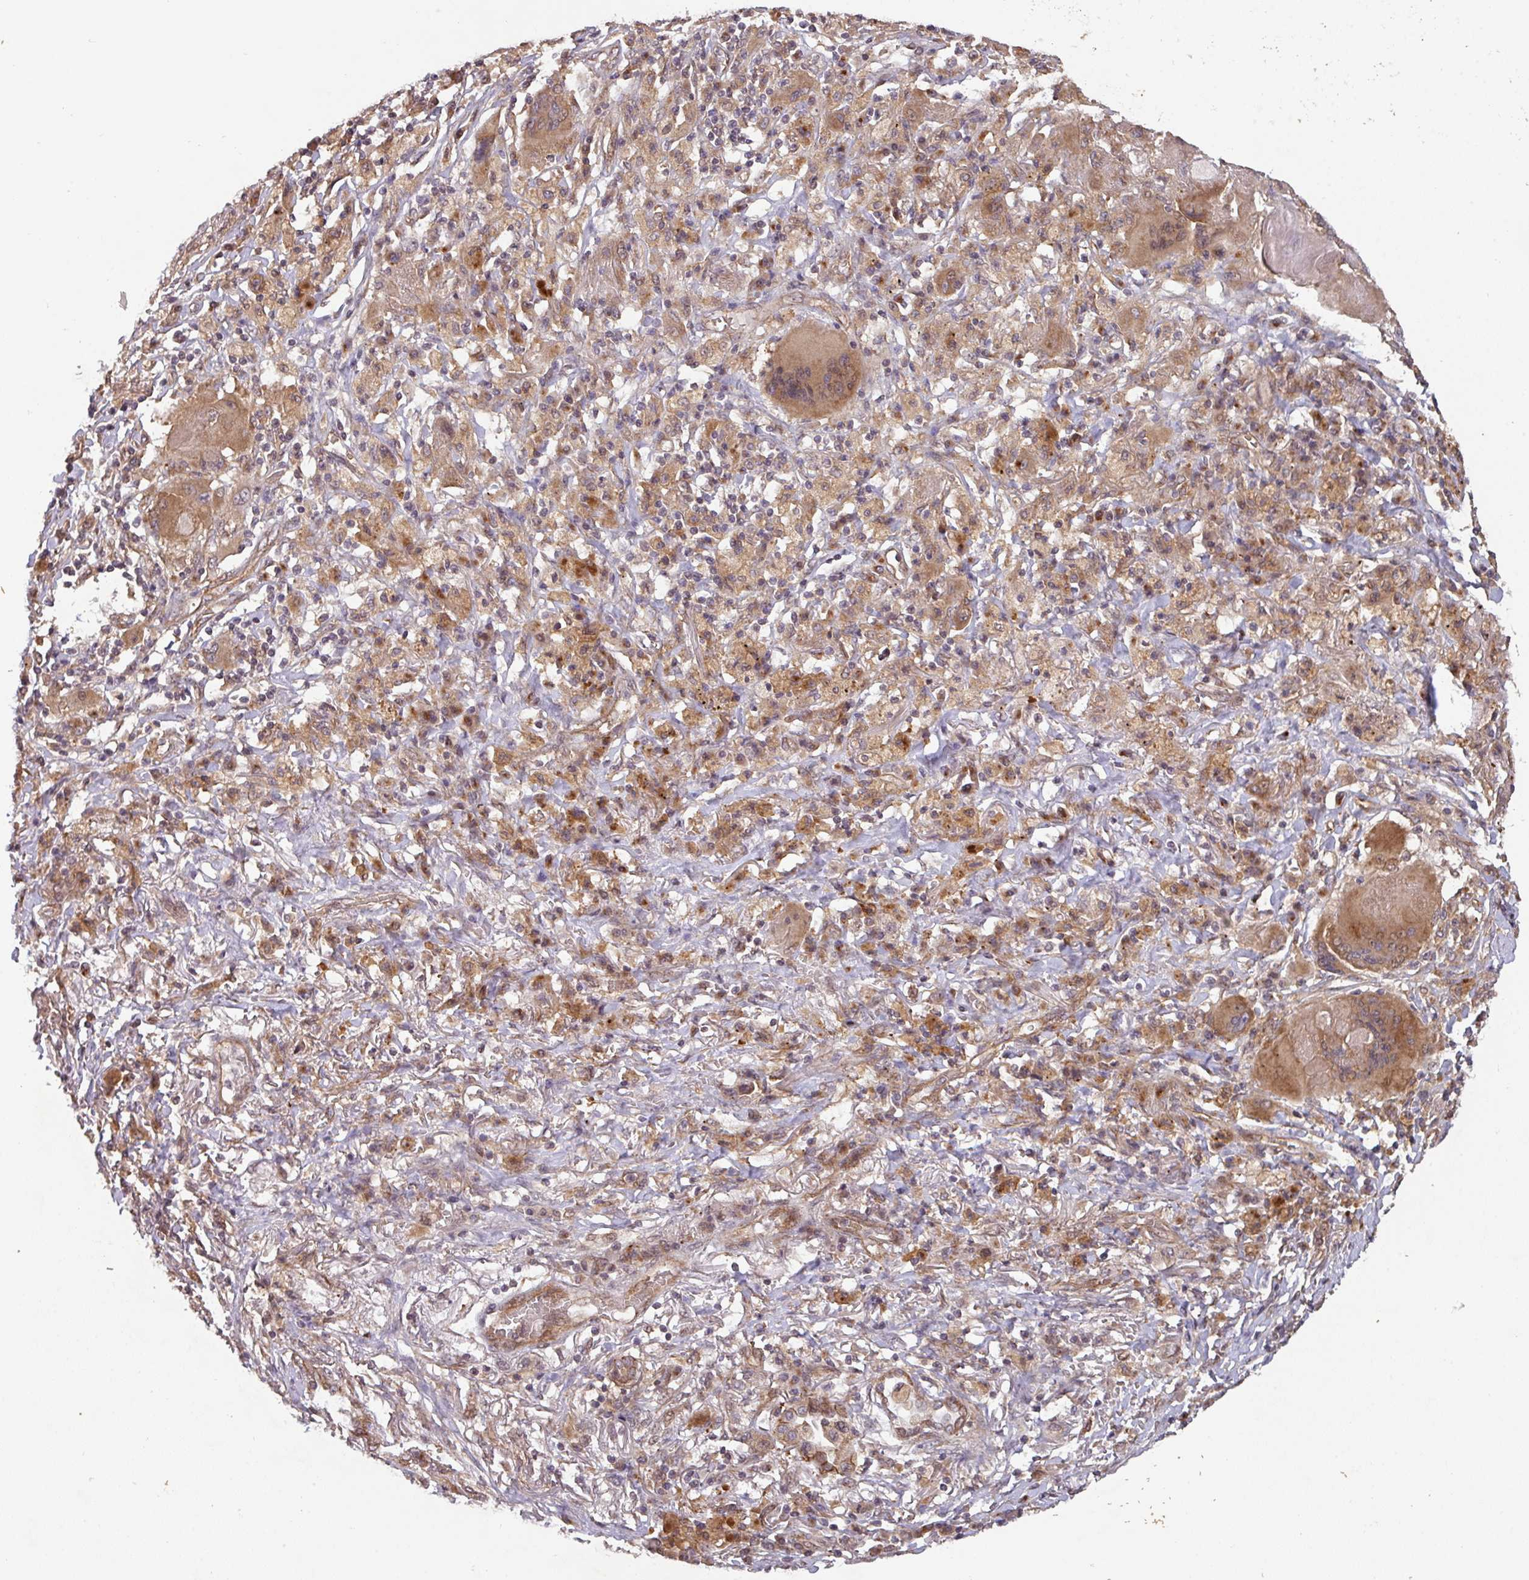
{"staining": {"intensity": "moderate", "quantity": ">75%", "location": "cytoplasmic/membranous"}, "tissue": "lung cancer", "cell_type": "Tumor cells", "image_type": "cancer", "snomed": [{"axis": "morphology", "description": "Squamous cell carcinoma, NOS"}, {"axis": "topography", "description": "Lung"}], "caption": "Immunohistochemical staining of lung cancer exhibits medium levels of moderate cytoplasmic/membranous protein expression in approximately >75% of tumor cells.", "gene": "CYFIP2", "patient": {"sex": "male", "age": 61}}